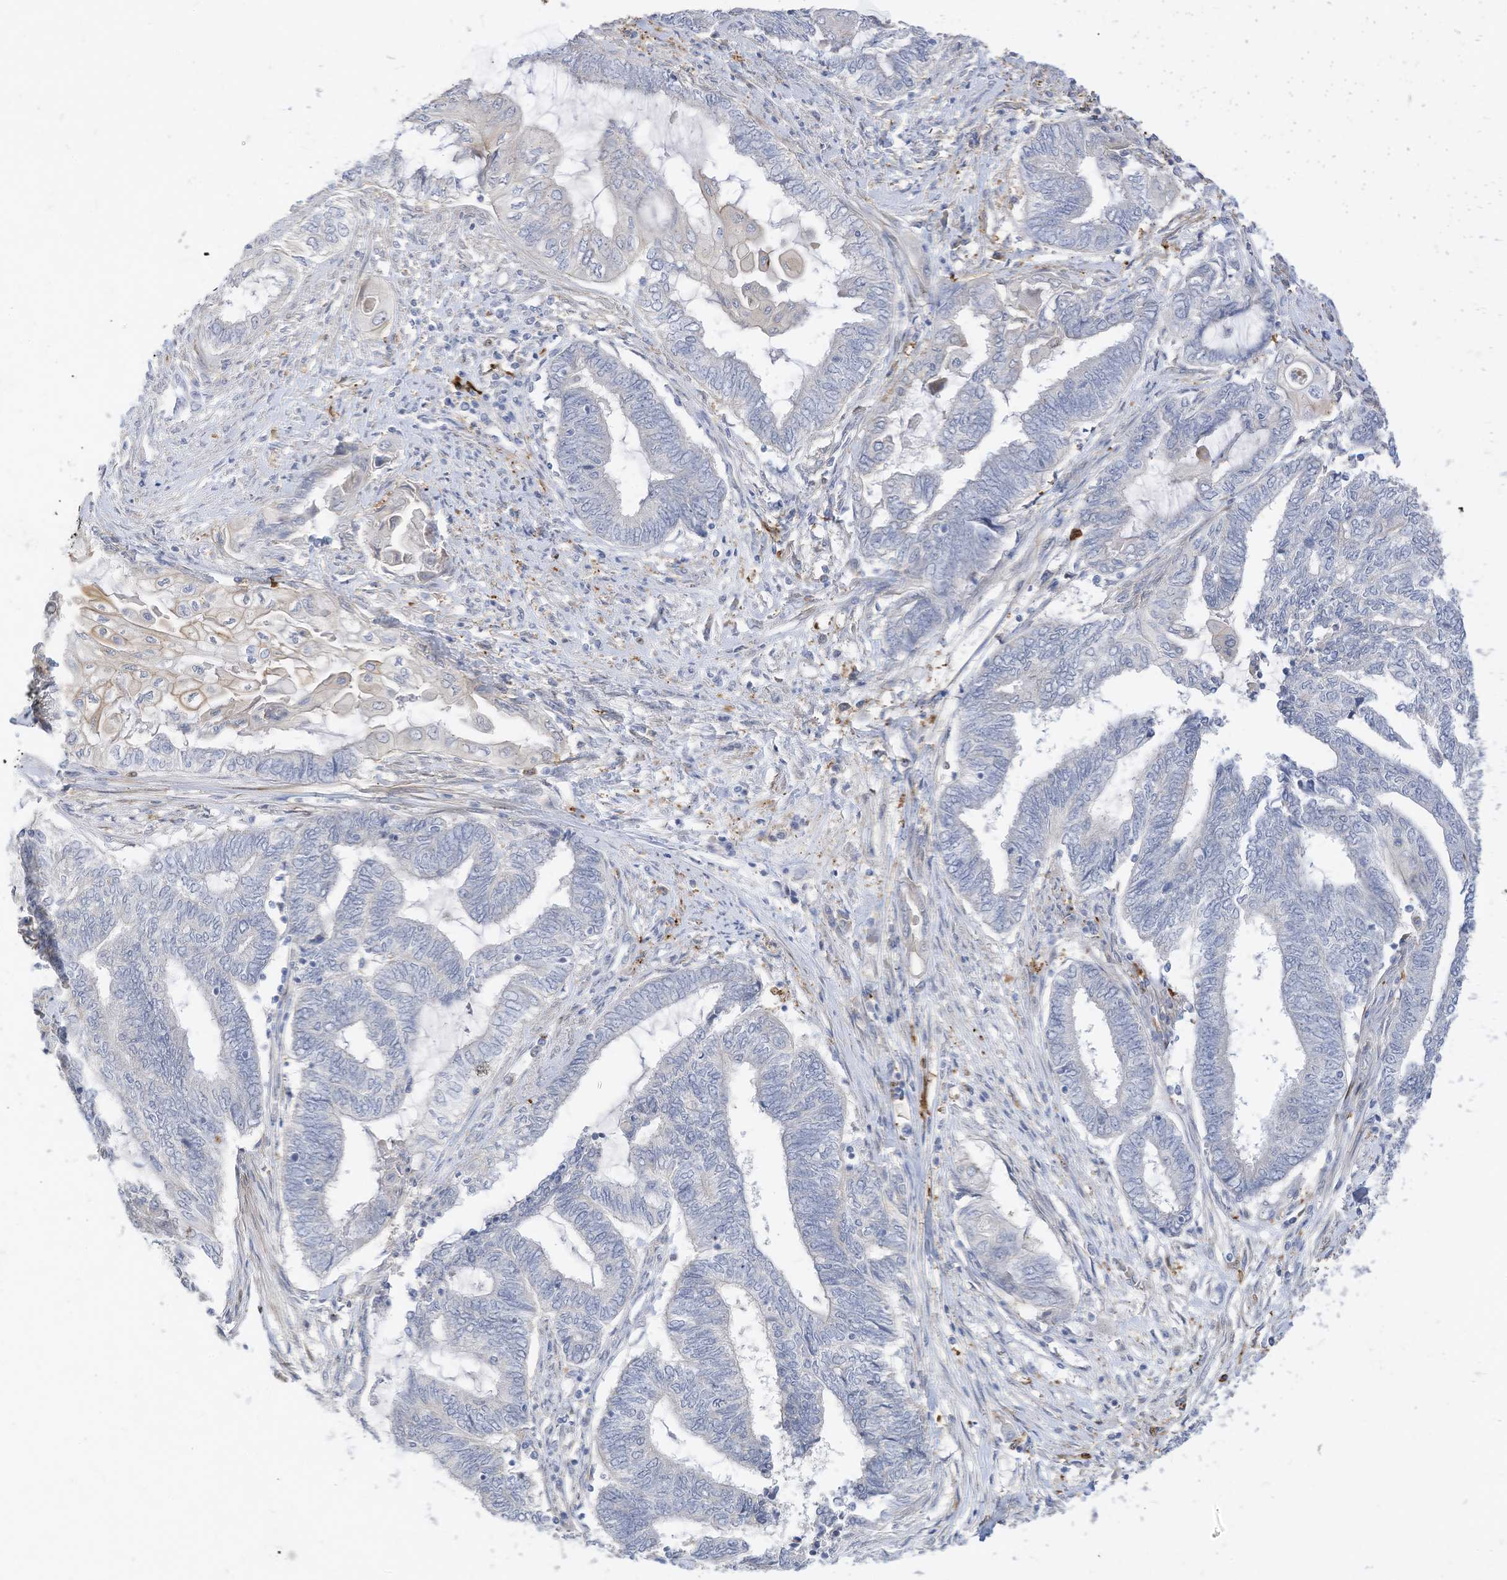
{"staining": {"intensity": "negative", "quantity": "none", "location": "none"}, "tissue": "endometrial cancer", "cell_type": "Tumor cells", "image_type": "cancer", "snomed": [{"axis": "morphology", "description": "Adenocarcinoma, NOS"}, {"axis": "topography", "description": "Uterus"}, {"axis": "topography", "description": "Endometrium"}], "caption": "Tumor cells show no significant expression in endometrial cancer.", "gene": "ATP13A1", "patient": {"sex": "female", "age": 70}}